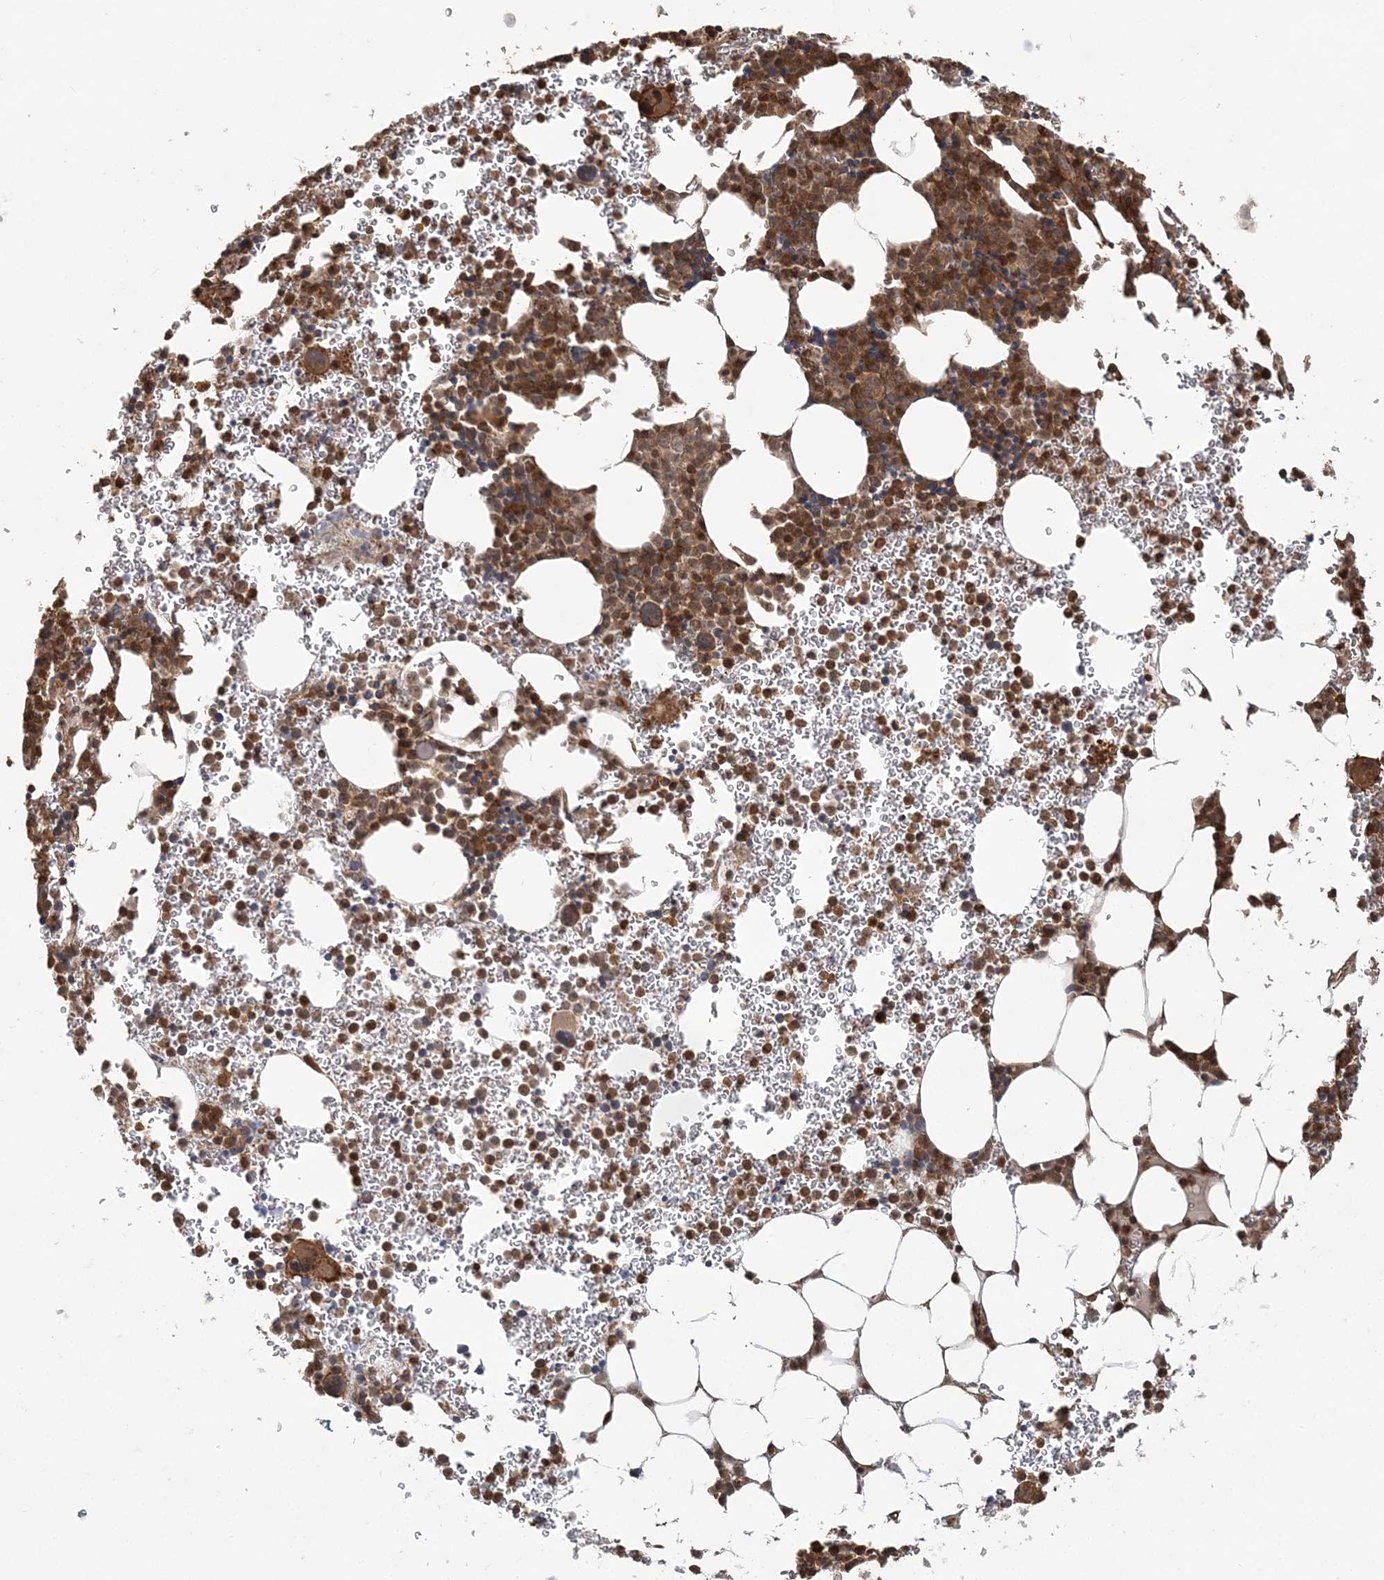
{"staining": {"intensity": "moderate", "quantity": ">75%", "location": "cytoplasmic/membranous,nuclear"}, "tissue": "bone marrow", "cell_type": "Hematopoietic cells", "image_type": "normal", "snomed": [{"axis": "morphology", "description": "Normal tissue, NOS"}, {"axis": "topography", "description": "Bone marrow"}], "caption": "Immunohistochemistry (IHC) of unremarkable human bone marrow demonstrates medium levels of moderate cytoplasmic/membranous,nuclear positivity in approximately >75% of hematopoietic cells. Ihc stains the protein in brown and the nuclei are stained blue.", "gene": "CAB39", "patient": {"sex": "female", "age": 78}}